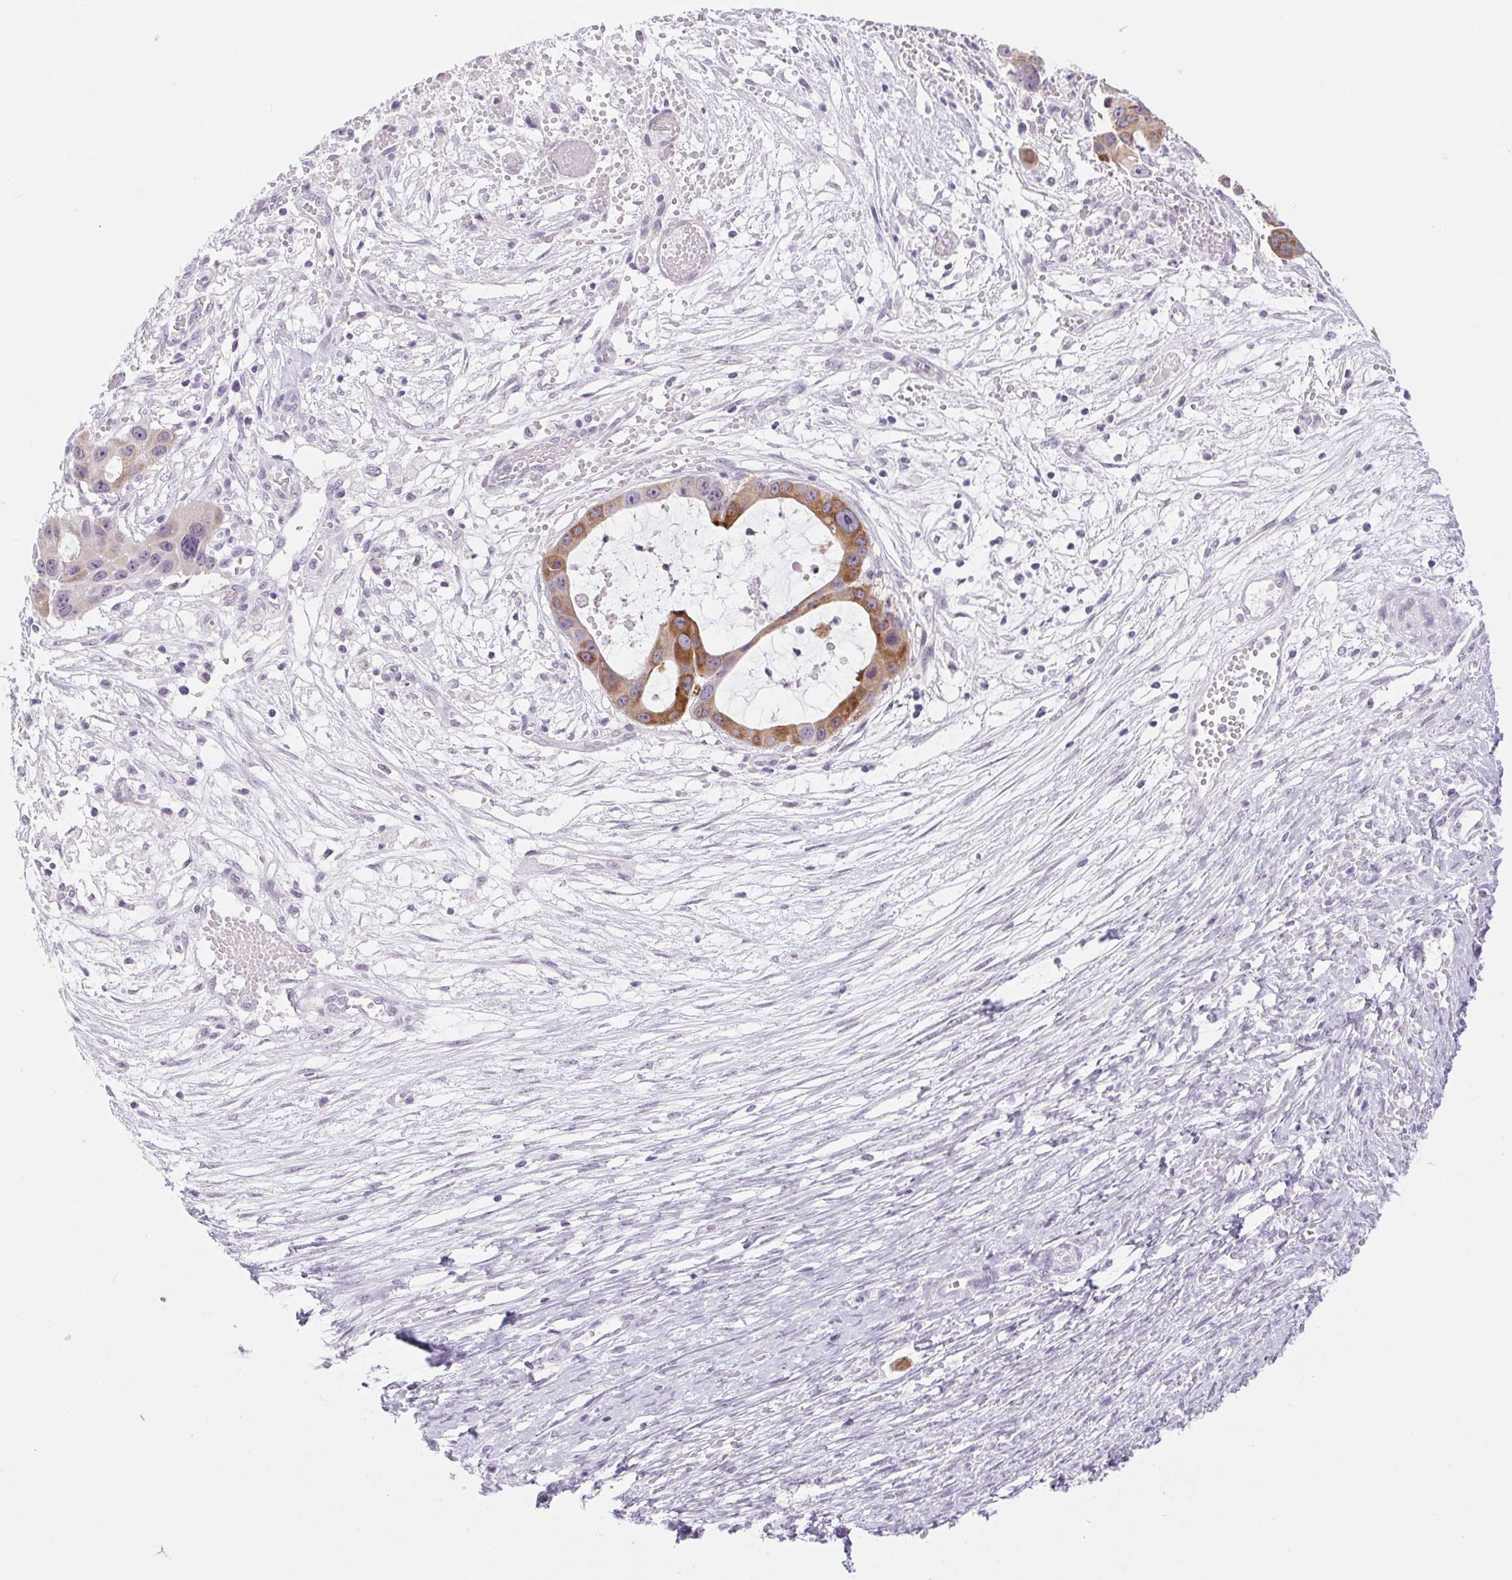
{"staining": {"intensity": "moderate", "quantity": "25%-75%", "location": "cytoplasmic/membranous"}, "tissue": "ovarian cancer", "cell_type": "Tumor cells", "image_type": "cancer", "snomed": [{"axis": "morphology", "description": "Cystadenocarcinoma, serous, NOS"}, {"axis": "topography", "description": "Ovary"}], "caption": "Moderate cytoplasmic/membranous positivity is seen in approximately 25%-75% of tumor cells in ovarian cancer. (IHC, brightfield microscopy, high magnification).", "gene": "BCAS1", "patient": {"sex": "female", "age": 56}}